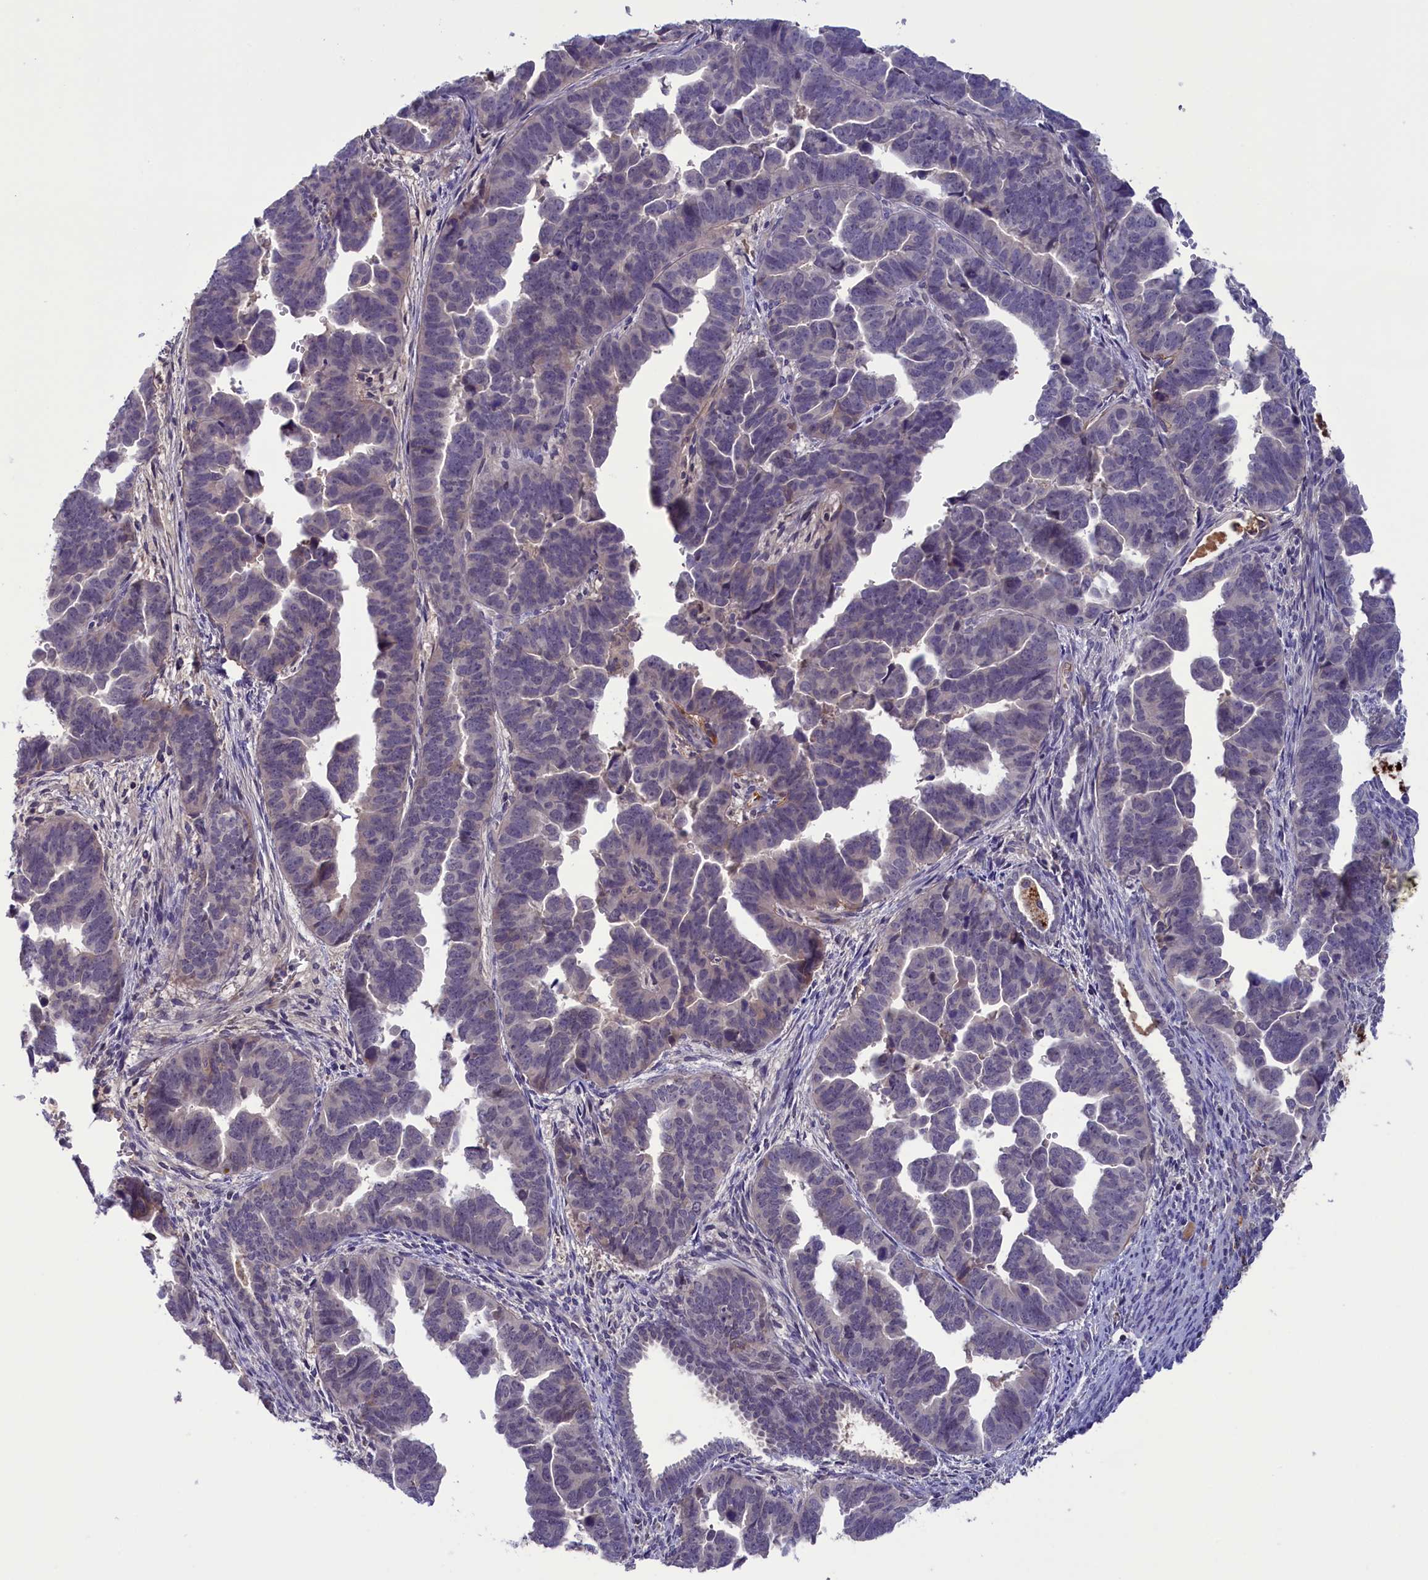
{"staining": {"intensity": "negative", "quantity": "none", "location": "none"}, "tissue": "endometrial cancer", "cell_type": "Tumor cells", "image_type": "cancer", "snomed": [{"axis": "morphology", "description": "Adenocarcinoma, NOS"}, {"axis": "topography", "description": "Endometrium"}], "caption": "The micrograph exhibits no staining of tumor cells in endometrial cancer (adenocarcinoma). (DAB (3,3'-diaminobenzidine) IHC, high magnification).", "gene": "STYX", "patient": {"sex": "female", "age": 75}}